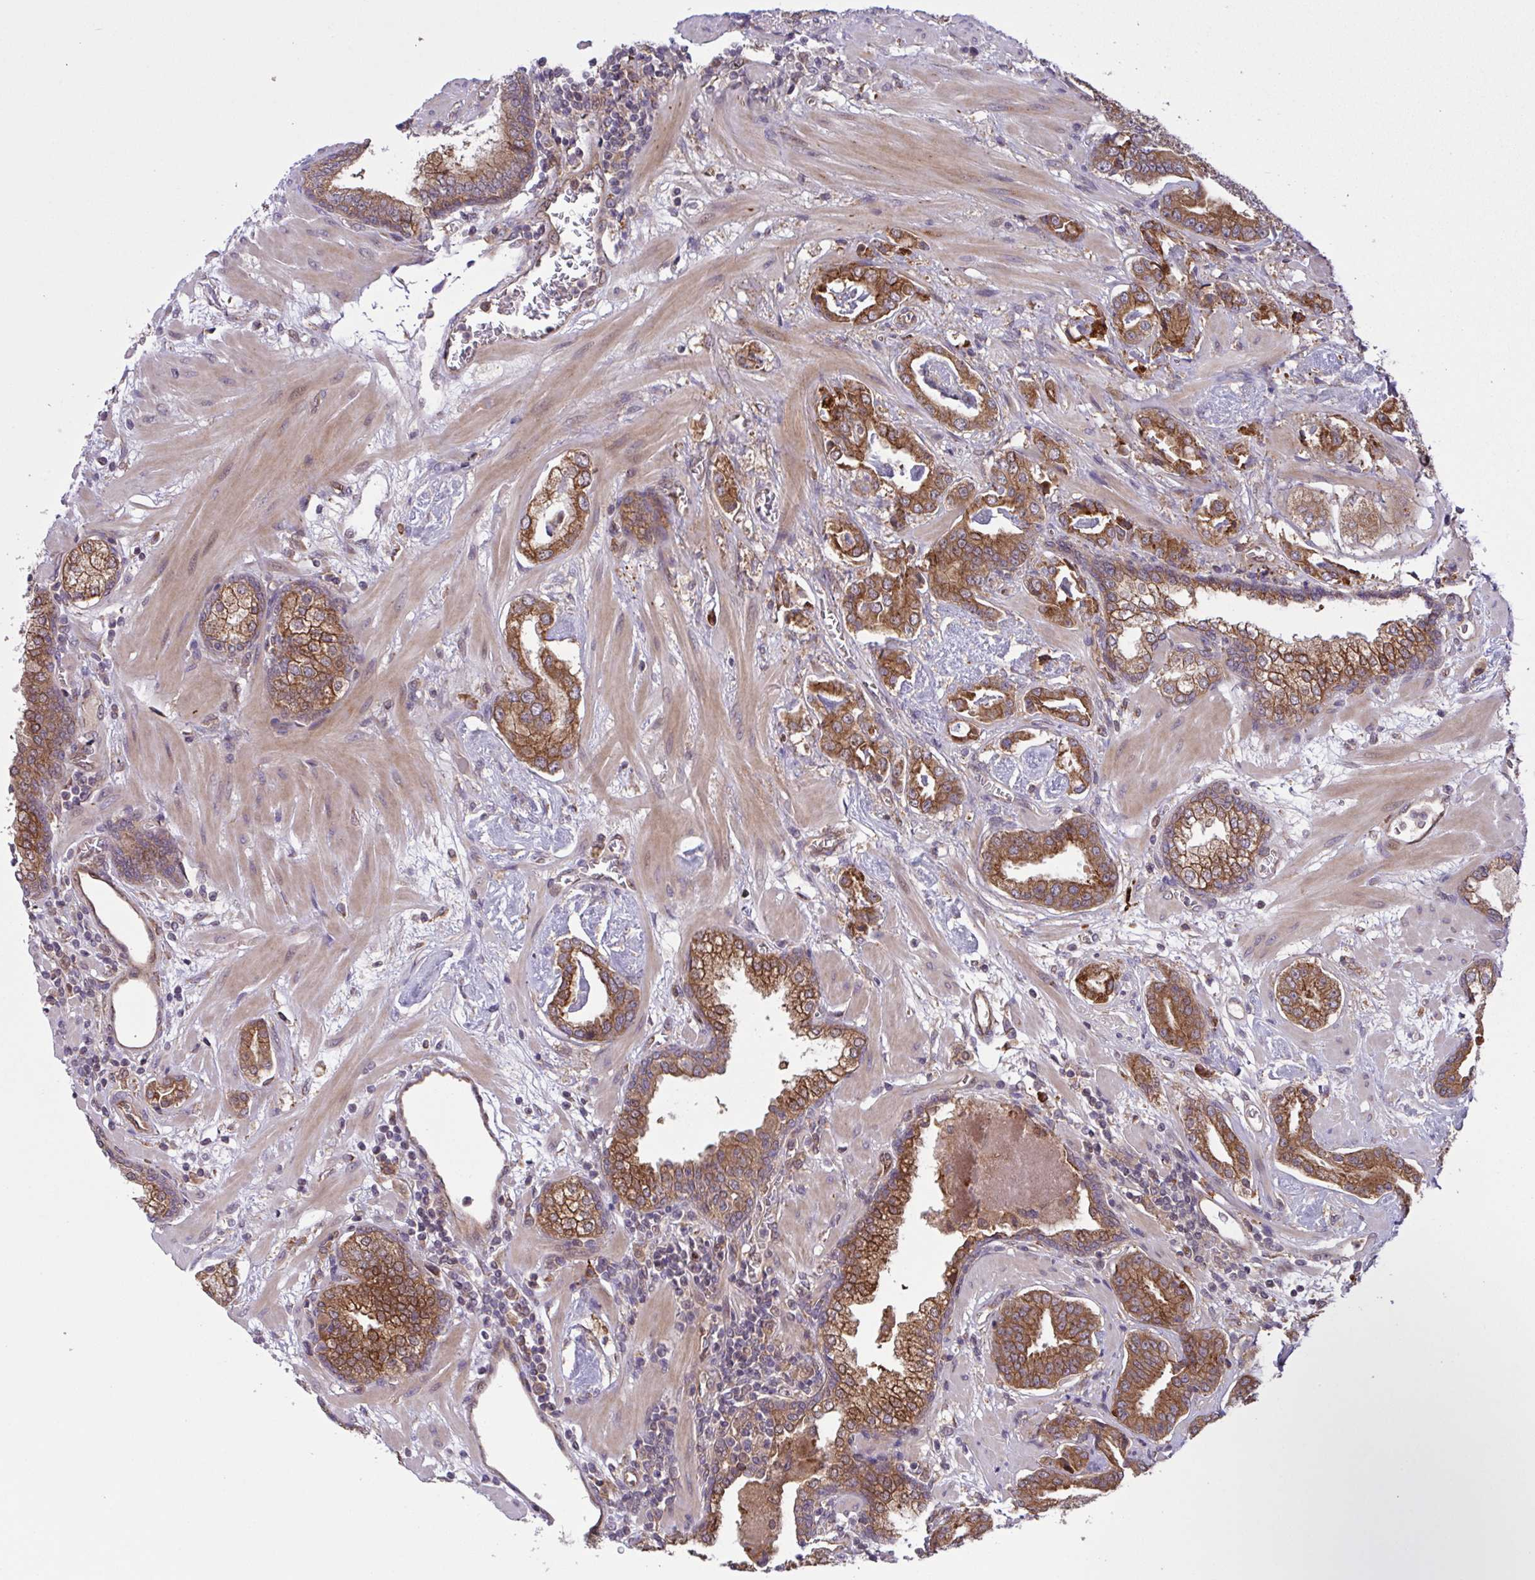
{"staining": {"intensity": "strong", "quantity": ">75%", "location": "cytoplasmic/membranous"}, "tissue": "prostate cancer", "cell_type": "Tumor cells", "image_type": "cancer", "snomed": [{"axis": "morphology", "description": "Adenocarcinoma, Low grade"}, {"axis": "topography", "description": "Prostate"}], "caption": "Adenocarcinoma (low-grade) (prostate) stained with a protein marker exhibits strong staining in tumor cells.", "gene": "INTS10", "patient": {"sex": "male", "age": 62}}